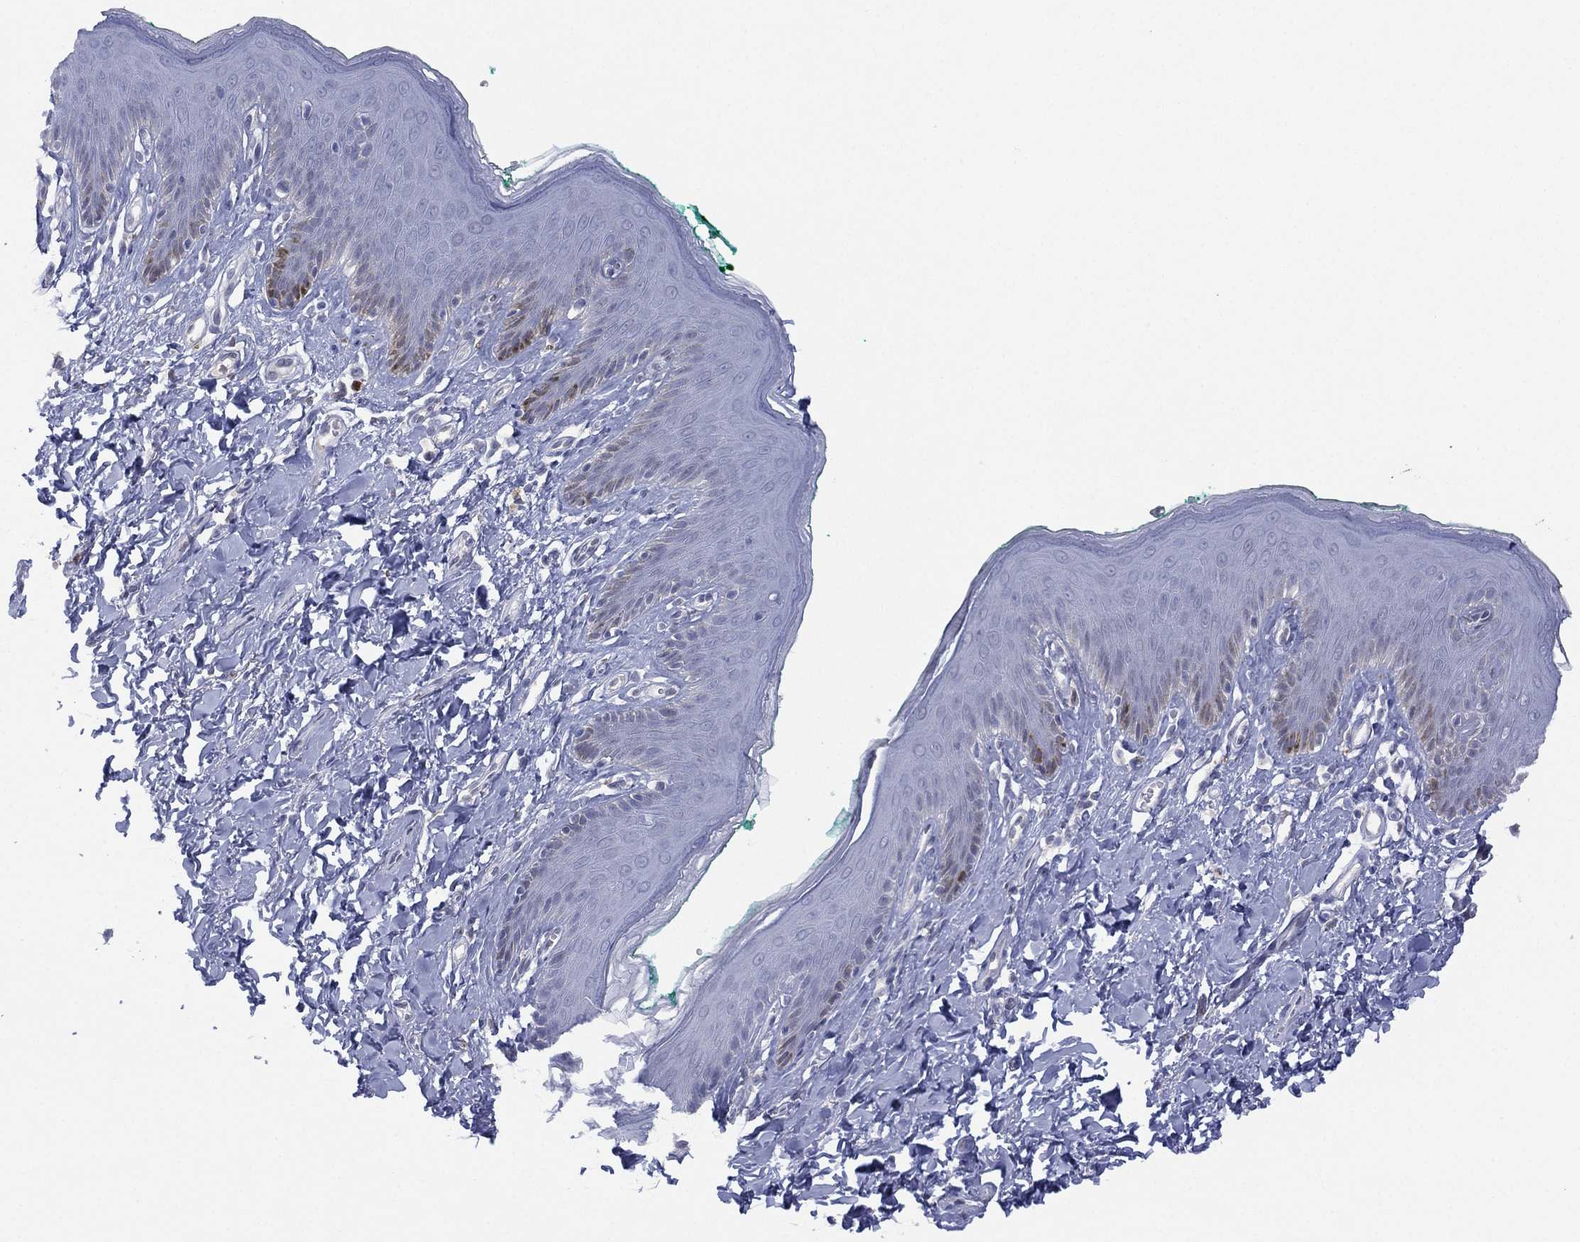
{"staining": {"intensity": "negative", "quantity": "none", "location": "none"}, "tissue": "skin", "cell_type": "Epidermal cells", "image_type": "normal", "snomed": [{"axis": "morphology", "description": "Normal tissue, NOS"}, {"axis": "topography", "description": "Vulva"}], "caption": "Epidermal cells are negative for protein expression in unremarkable human skin. (Brightfield microscopy of DAB (3,3'-diaminobenzidine) immunohistochemistry at high magnification).", "gene": "DDAH1", "patient": {"sex": "female", "age": 66}}